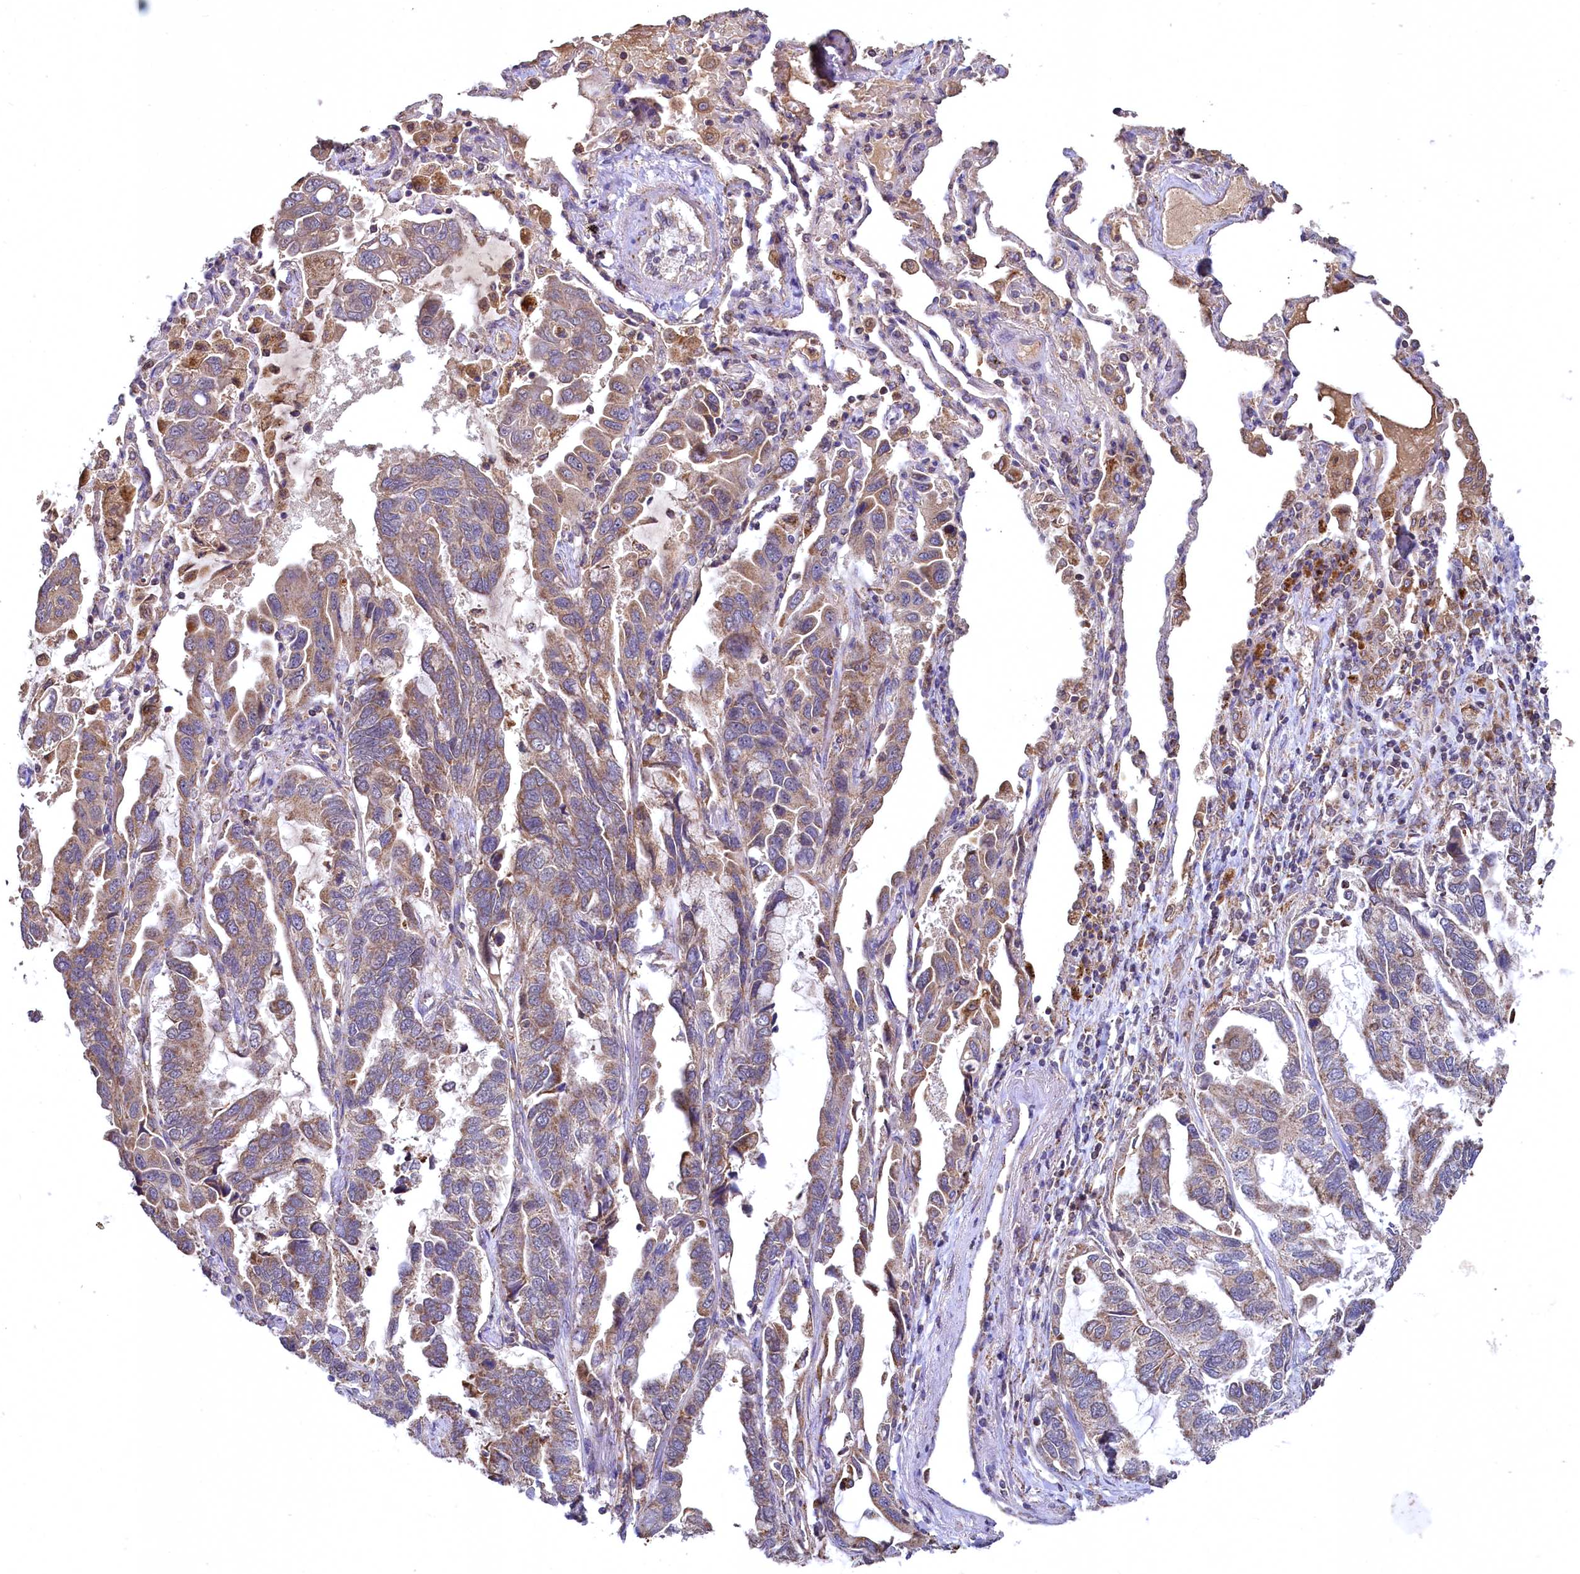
{"staining": {"intensity": "moderate", "quantity": ">75%", "location": "cytoplasmic/membranous"}, "tissue": "lung cancer", "cell_type": "Tumor cells", "image_type": "cancer", "snomed": [{"axis": "morphology", "description": "Adenocarcinoma, NOS"}, {"axis": "topography", "description": "Lung"}], "caption": "There is medium levels of moderate cytoplasmic/membranous expression in tumor cells of lung cancer (adenocarcinoma), as demonstrated by immunohistochemical staining (brown color).", "gene": "METTL4", "patient": {"sex": "male", "age": 64}}